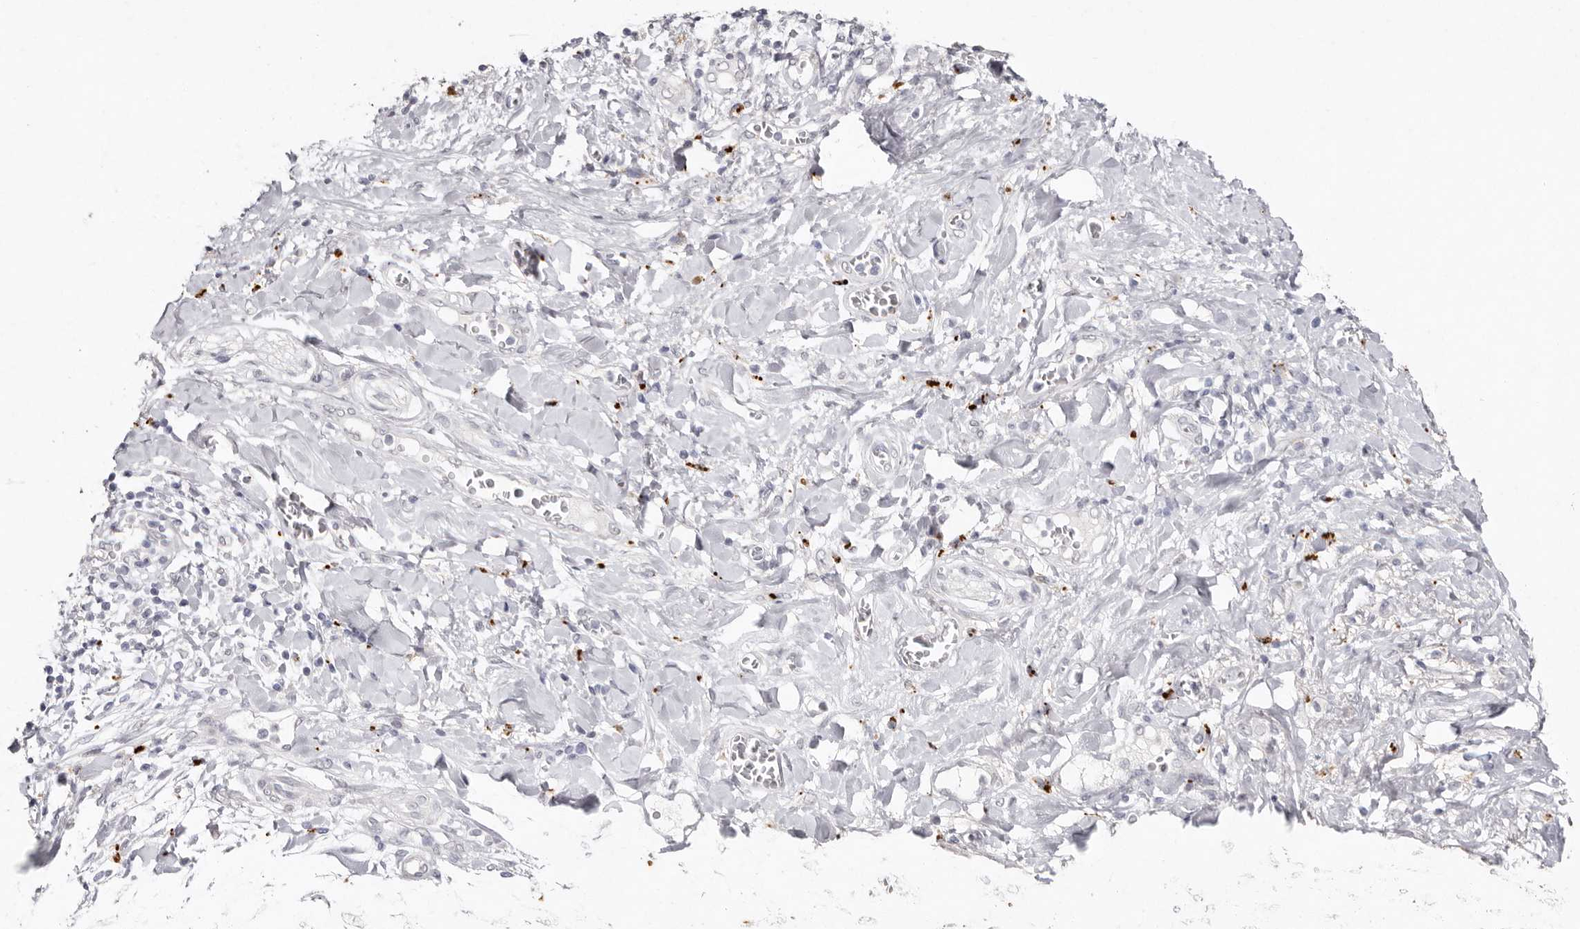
{"staining": {"intensity": "negative", "quantity": "none", "location": "none"}, "tissue": "pancreatic cancer", "cell_type": "Tumor cells", "image_type": "cancer", "snomed": [{"axis": "morphology", "description": "Adenocarcinoma, NOS"}, {"axis": "topography", "description": "Pancreas"}], "caption": "Immunohistochemistry image of human adenocarcinoma (pancreatic) stained for a protein (brown), which reveals no expression in tumor cells.", "gene": "FAM185A", "patient": {"sex": "female", "age": 78}}